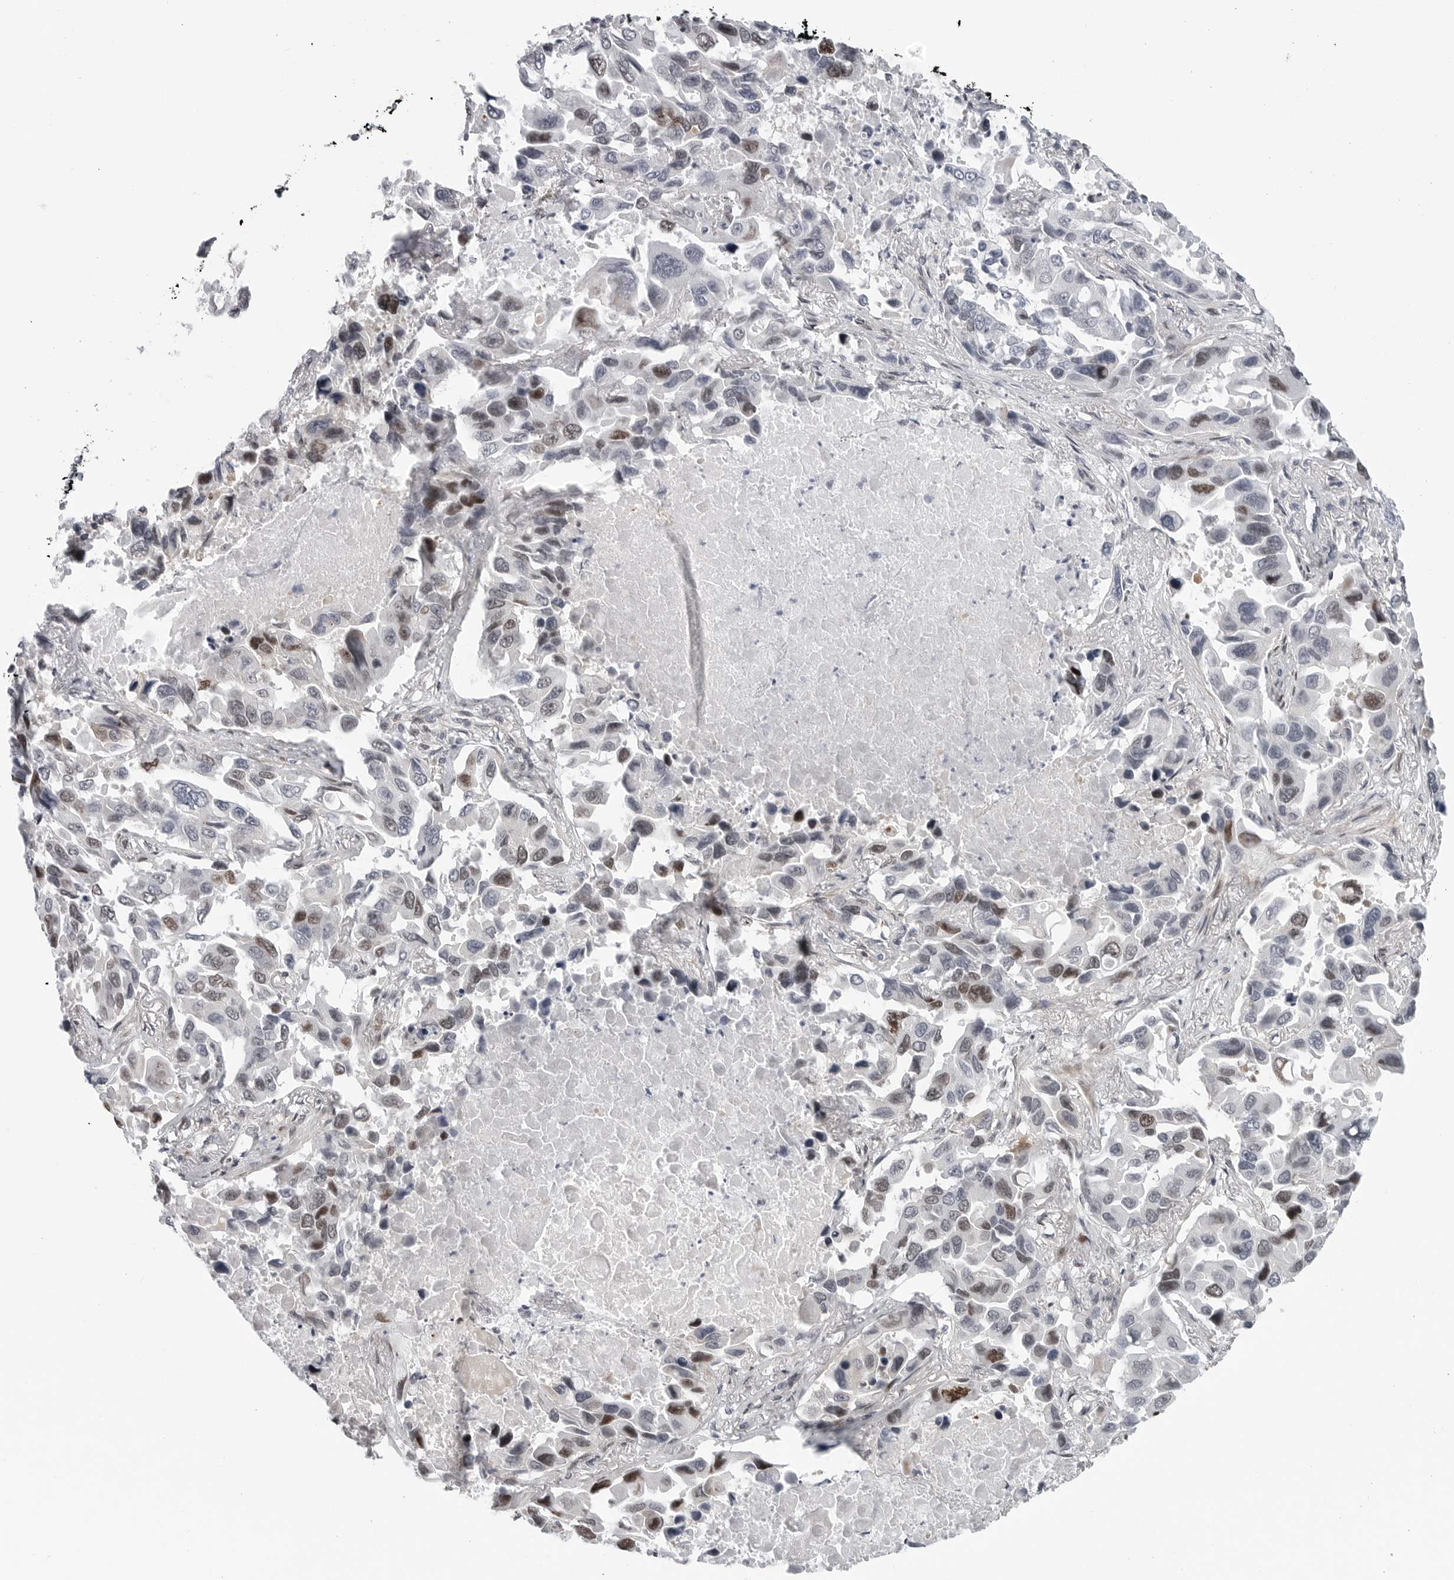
{"staining": {"intensity": "moderate", "quantity": "<25%", "location": "nuclear"}, "tissue": "lung cancer", "cell_type": "Tumor cells", "image_type": "cancer", "snomed": [{"axis": "morphology", "description": "Adenocarcinoma, NOS"}, {"axis": "topography", "description": "Lung"}], "caption": "This photomicrograph exhibits adenocarcinoma (lung) stained with immunohistochemistry to label a protein in brown. The nuclear of tumor cells show moderate positivity for the protein. Nuclei are counter-stained blue.", "gene": "FAM135B", "patient": {"sex": "male", "age": 64}}